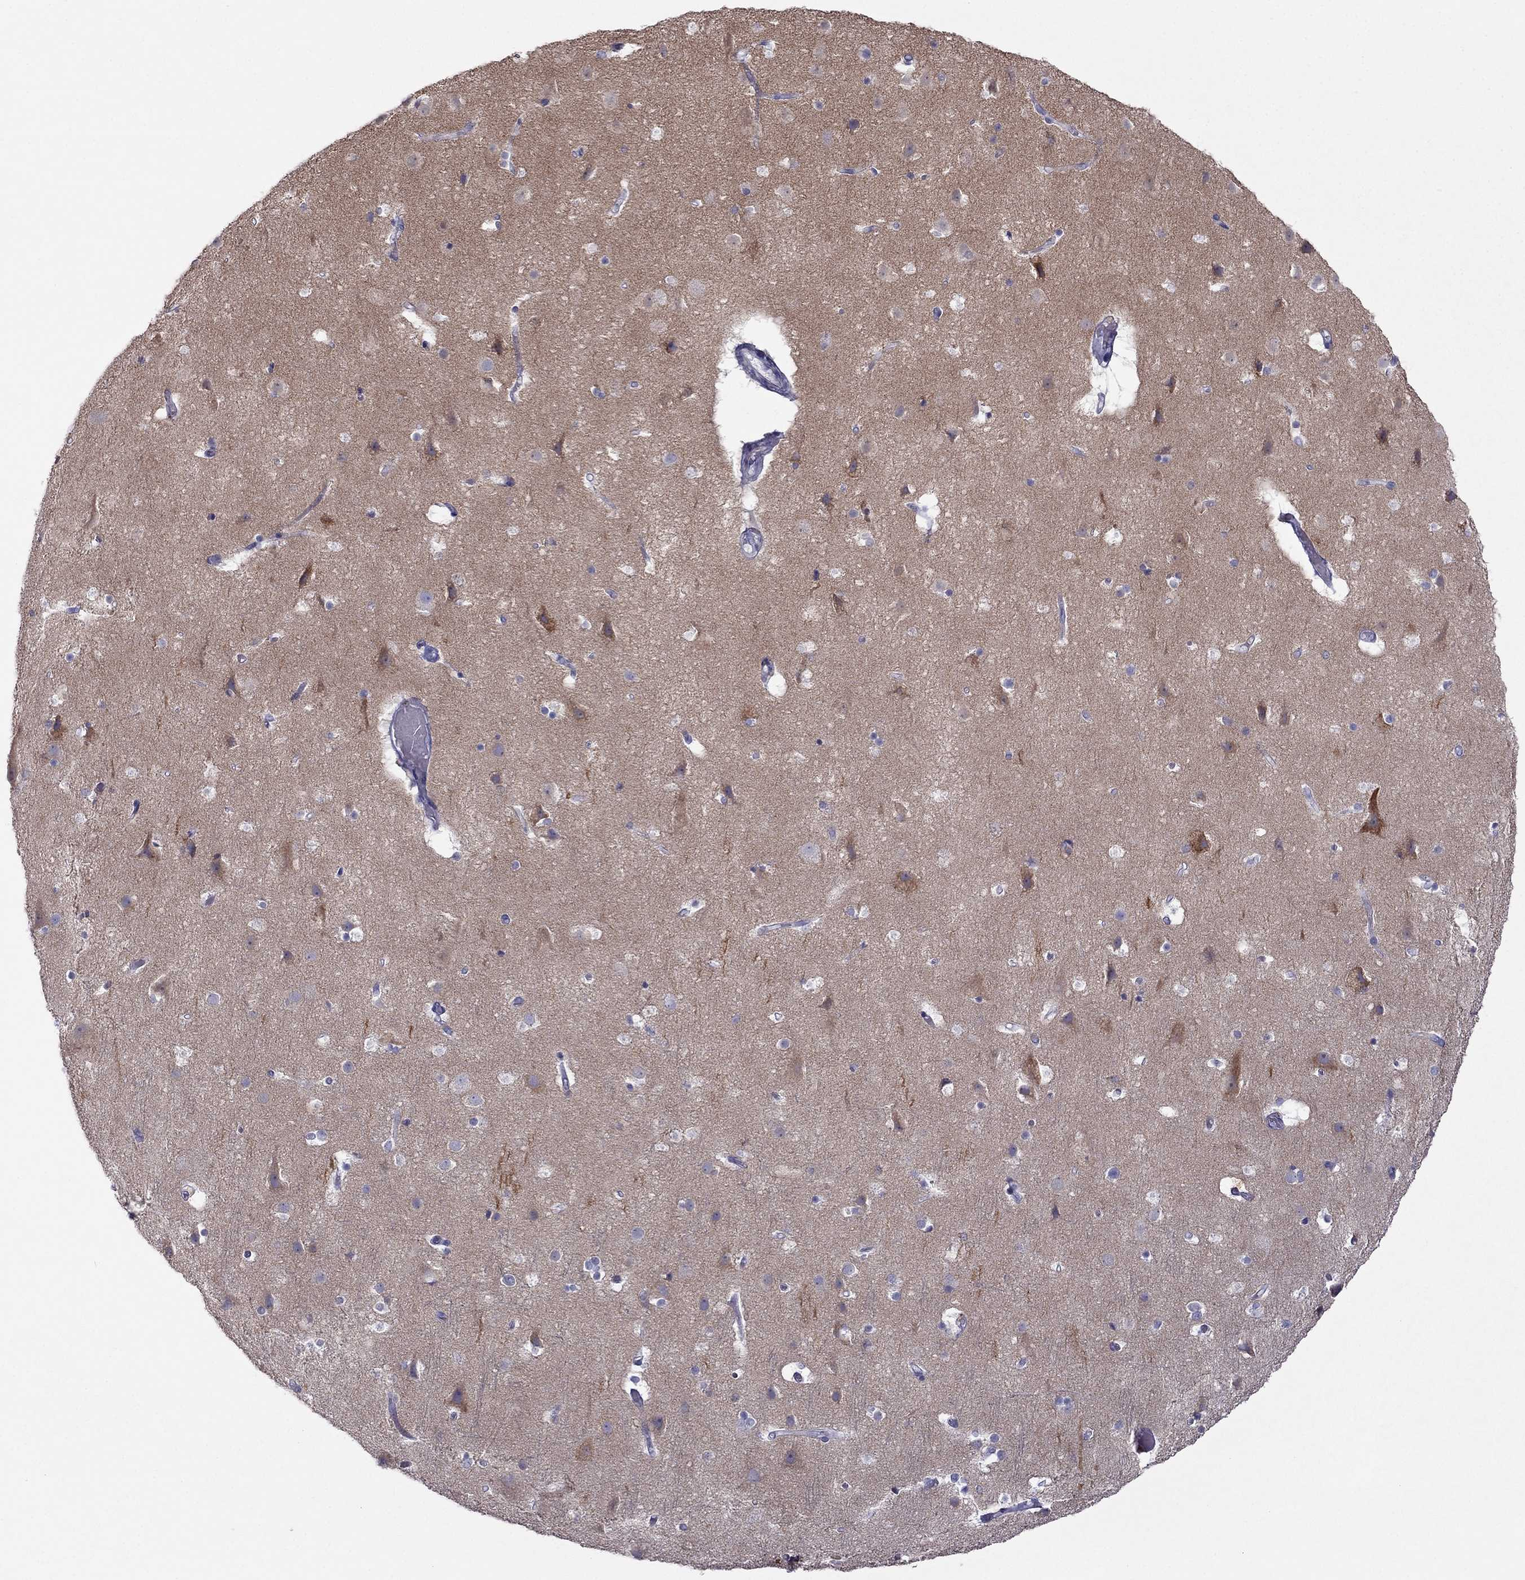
{"staining": {"intensity": "negative", "quantity": "none", "location": "none"}, "tissue": "cerebral cortex", "cell_type": "Endothelial cells", "image_type": "normal", "snomed": [{"axis": "morphology", "description": "Normal tissue, NOS"}, {"axis": "topography", "description": "Cerebral cortex"}], "caption": "DAB immunohistochemical staining of normal cerebral cortex displays no significant positivity in endothelial cells.", "gene": "ERC2", "patient": {"sex": "female", "age": 52}}